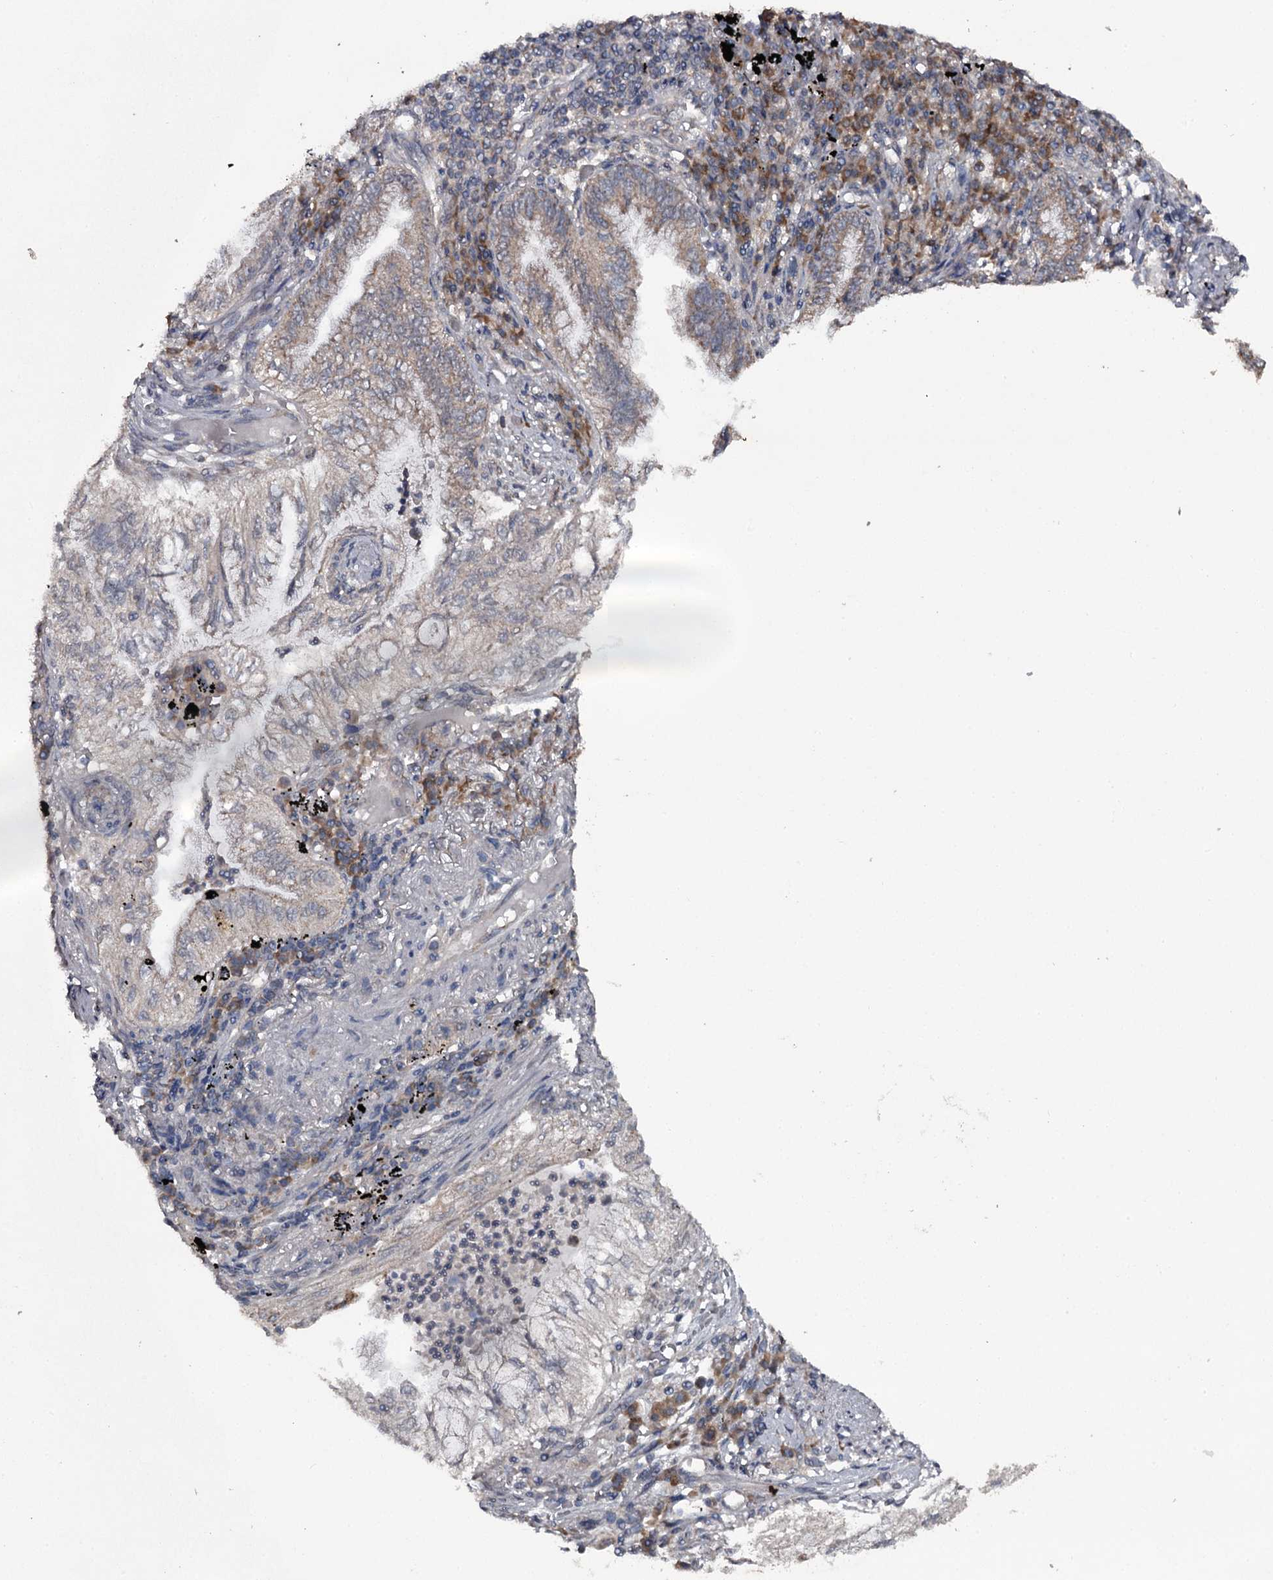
{"staining": {"intensity": "weak", "quantity": "25%-75%", "location": "cytoplasmic/membranous"}, "tissue": "lung cancer", "cell_type": "Tumor cells", "image_type": "cancer", "snomed": [{"axis": "morphology", "description": "Adenocarcinoma, NOS"}, {"axis": "topography", "description": "Lung"}], "caption": "Adenocarcinoma (lung) stained with a brown dye reveals weak cytoplasmic/membranous positive expression in about 25%-75% of tumor cells.", "gene": "WIPI1", "patient": {"sex": "female", "age": 70}}